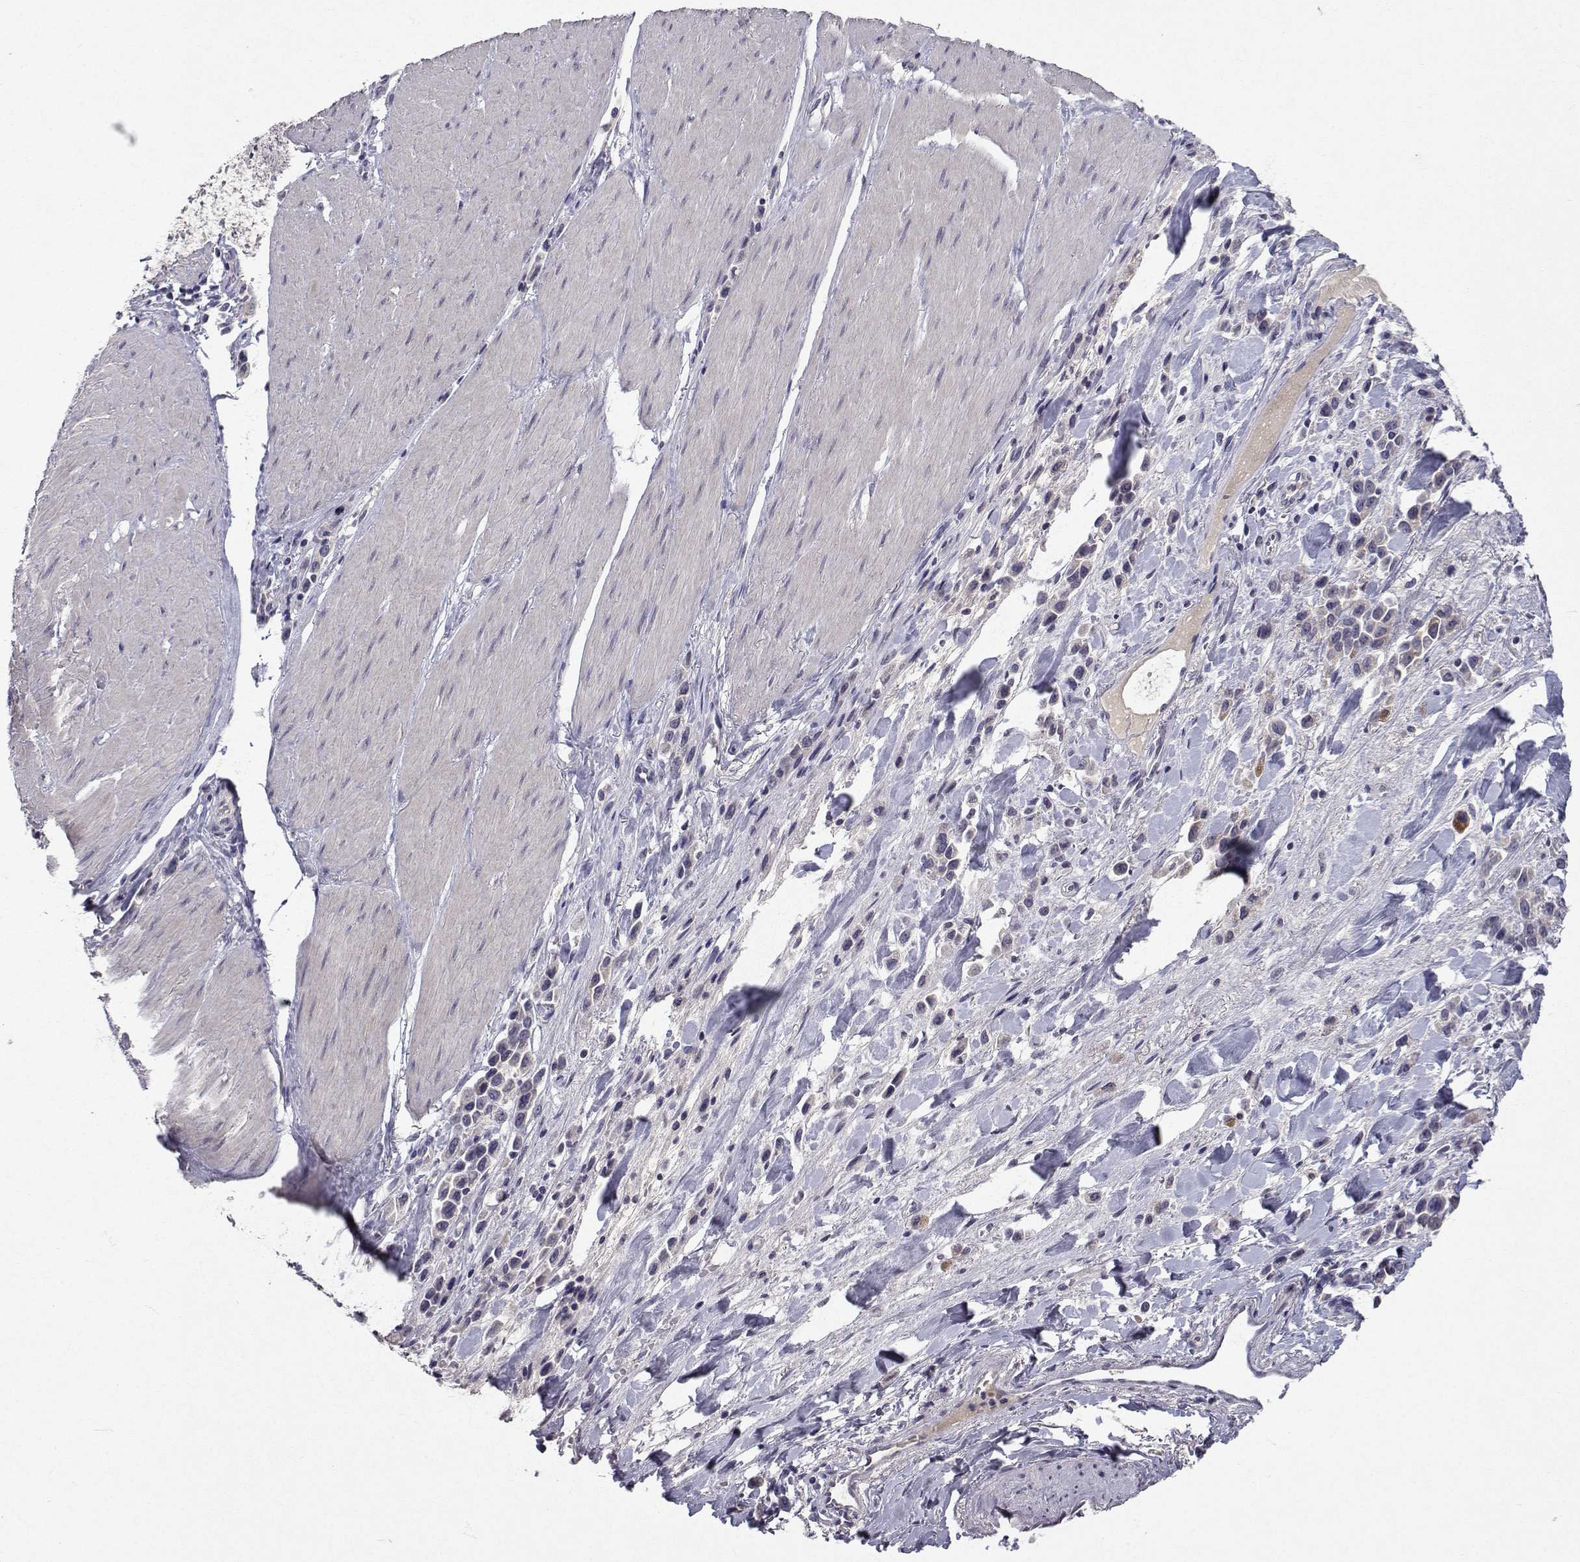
{"staining": {"intensity": "negative", "quantity": "none", "location": "none"}, "tissue": "stomach cancer", "cell_type": "Tumor cells", "image_type": "cancer", "snomed": [{"axis": "morphology", "description": "Adenocarcinoma, NOS"}, {"axis": "topography", "description": "Stomach"}], "caption": "Tumor cells are negative for protein expression in human adenocarcinoma (stomach).", "gene": "SLC6A3", "patient": {"sex": "male", "age": 47}}